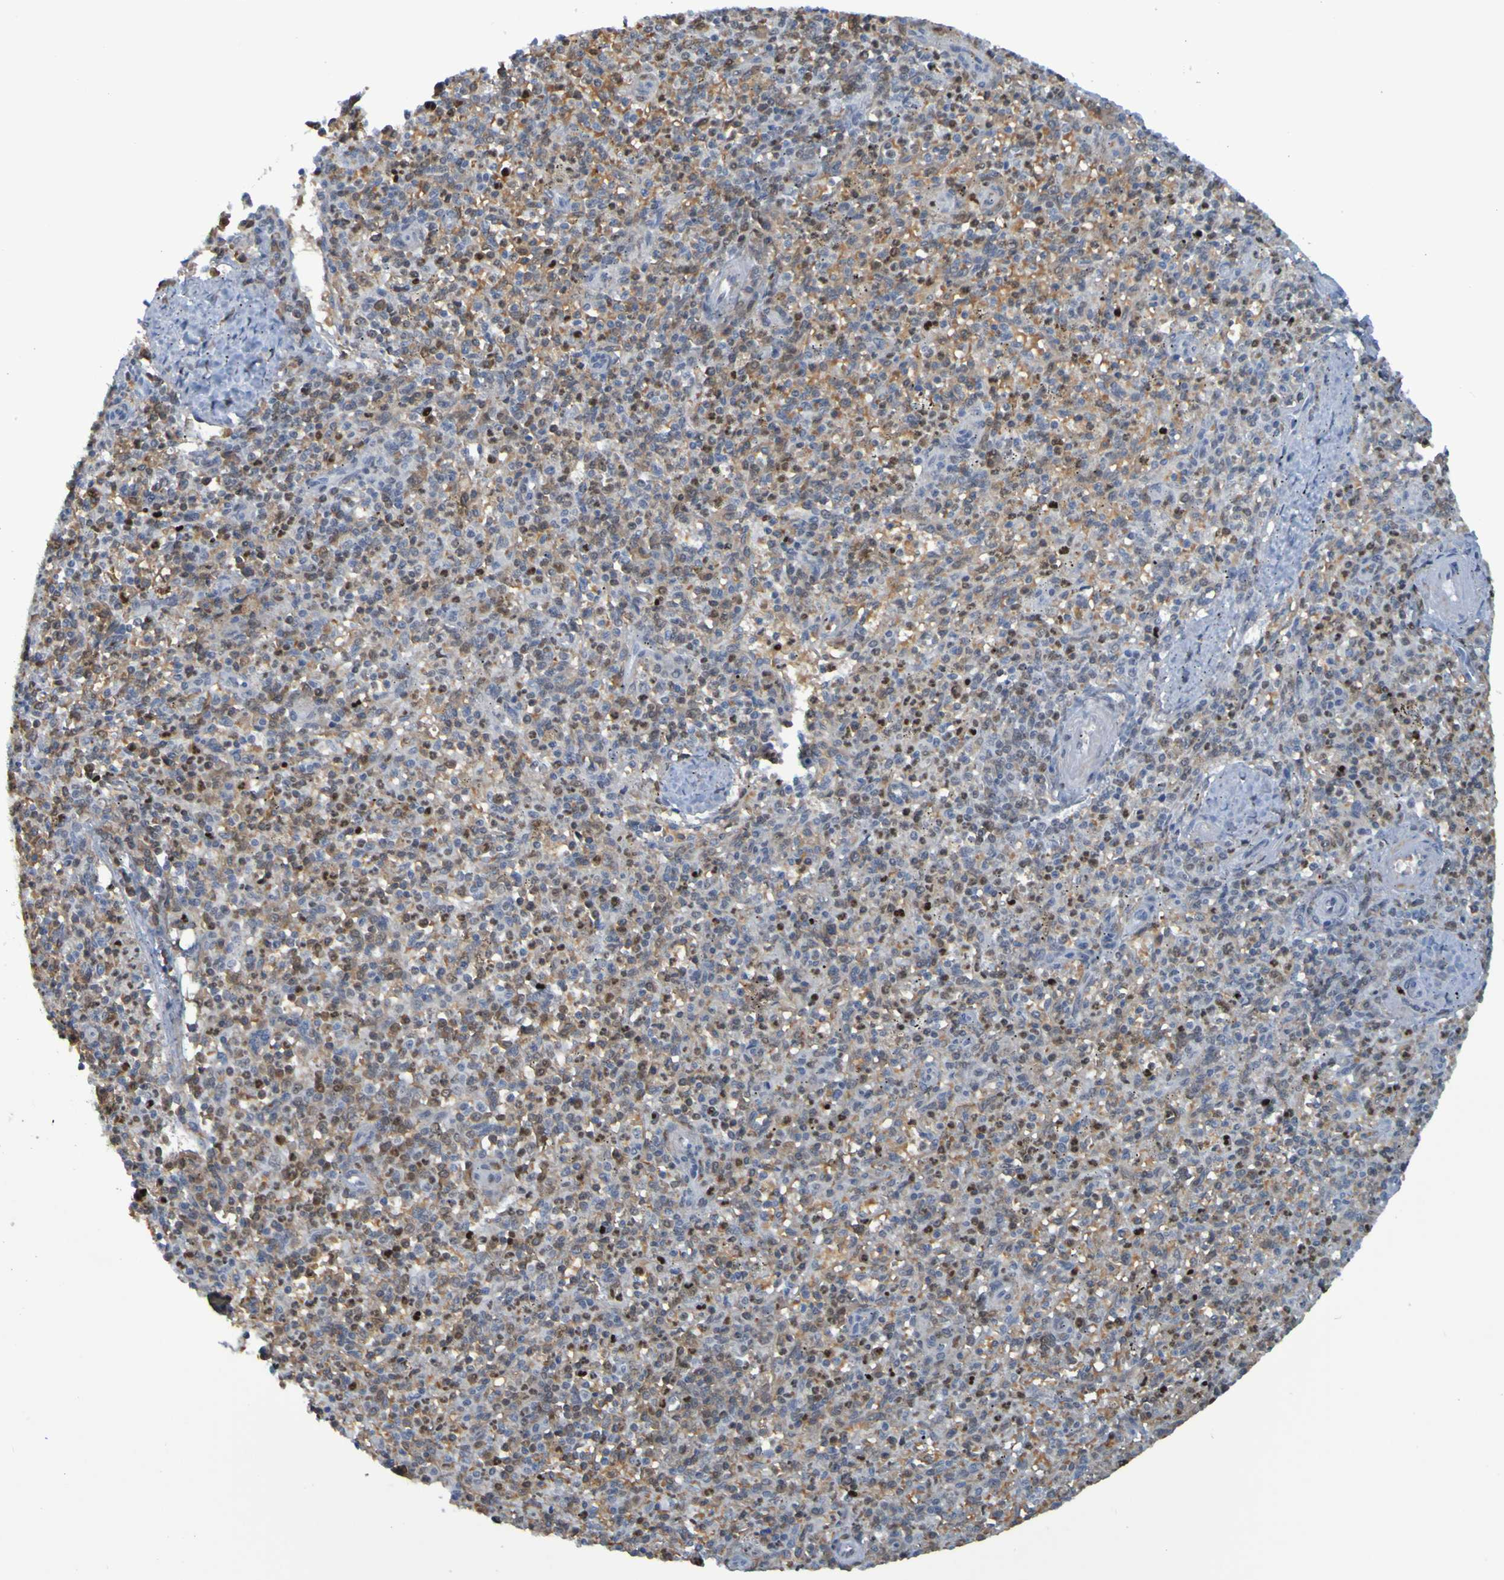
{"staining": {"intensity": "moderate", "quantity": "25%-75%", "location": "nuclear"}, "tissue": "spleen", "cell_type": "Cells in red pulp", "image_type": "normal", "snomed": [{"axis": "morphology", "description": "Normal tissue, NOS"}, {"axis": "topography", "description": "Spleen"}], "caption": "A histopathology image showing moderate nuclear positivity in approximately 25%-75% of cells in red pulp in benign spleen, as visualized by brown immunohistochemical staining.", "gene": "USP36", "patient": {"sex": "male", "age": 72}}